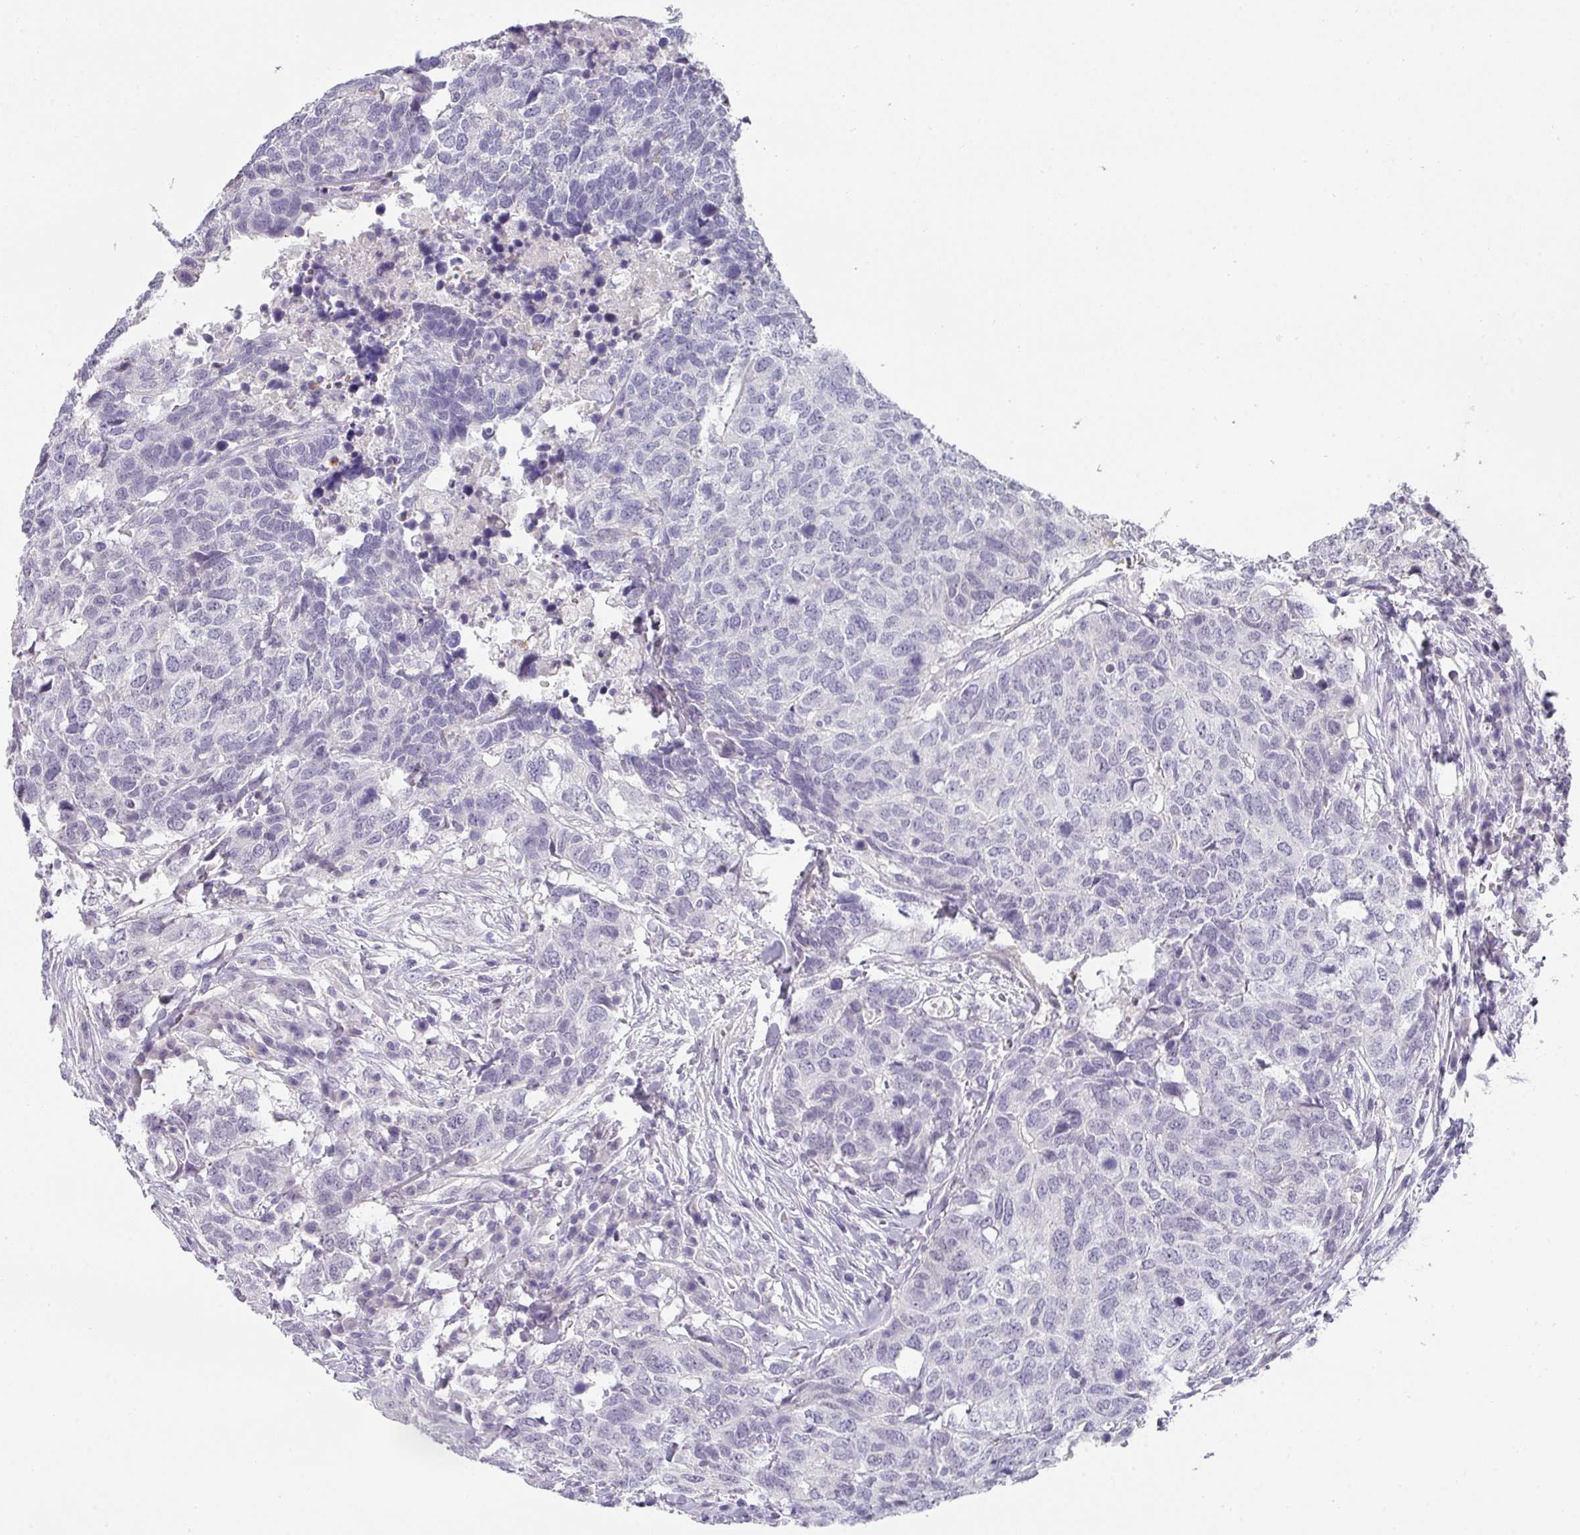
{"staining": {"intensity": "negative", "quantity": "none", "location": "none"}, "tissue": "head and neck cancer", "cell_type": "Tumor cells", "image_type": "cancer", "snomed": [{"axis": "morphology", "description": "Normal tissue, NOS"}, {"axis": "morphology", "description": "Squamous cell carcinoma, NOS"}, {"axis": "topography", "description": "Skeletal muscle"}, {"axis": "topography", "description": "Vascular tissue"}, {"axis": "topography", "description": "Peripheral nerve tissue"}, {"axis": "topography", "description": "Head-Neck"}], "caption": "Micrograph shows no protein positivity in tumor cells of head and neck cancer tissue. (Immunohistochemistry (ihc), brightfield microscopy, high magnification).", "gene": "BTLA", "patient": {"sex": "male", "age": 66}}